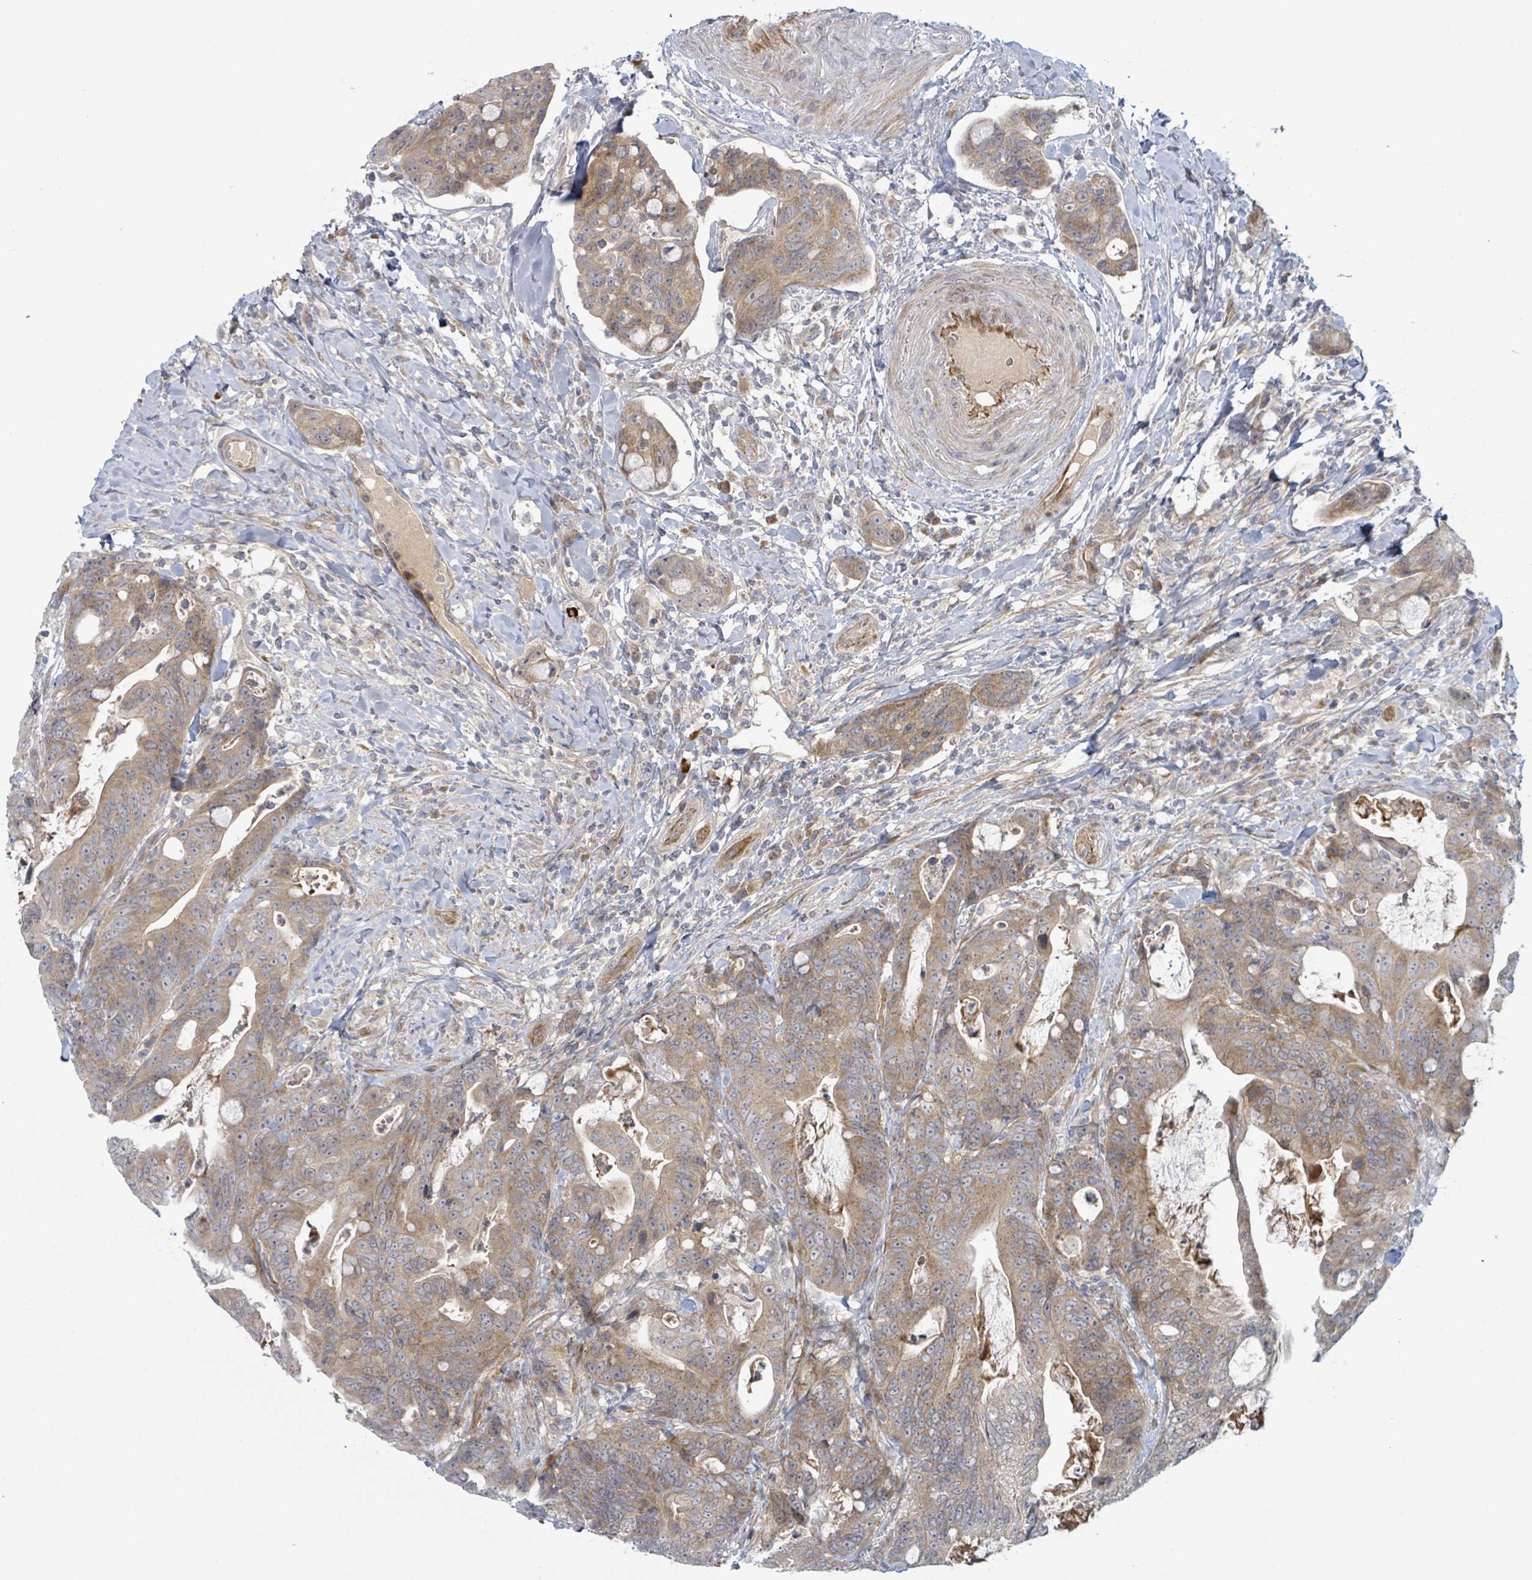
{"staining": {"intensity": "moderate", "quantity": ">75%", "location": "cytoplasmic/membranous"}, "tissue": "colorectal cancer", "cell_type": "Tumor cells", "image_type": "cancer", "snomed": [{"axis": "morphology", "description": "Adenocarcinoma, NOS"}, {"axis": "topography", "description": "Colon"}], "caption": "High-power microscopy captured an IHC photomicrograph of colorectal cancer, revealing moderate cytoplasmic/membranous positivity in about >75% of tumor cells.", "gene": "COL5A3", "patient": {"sex": "female", "age": 82}}